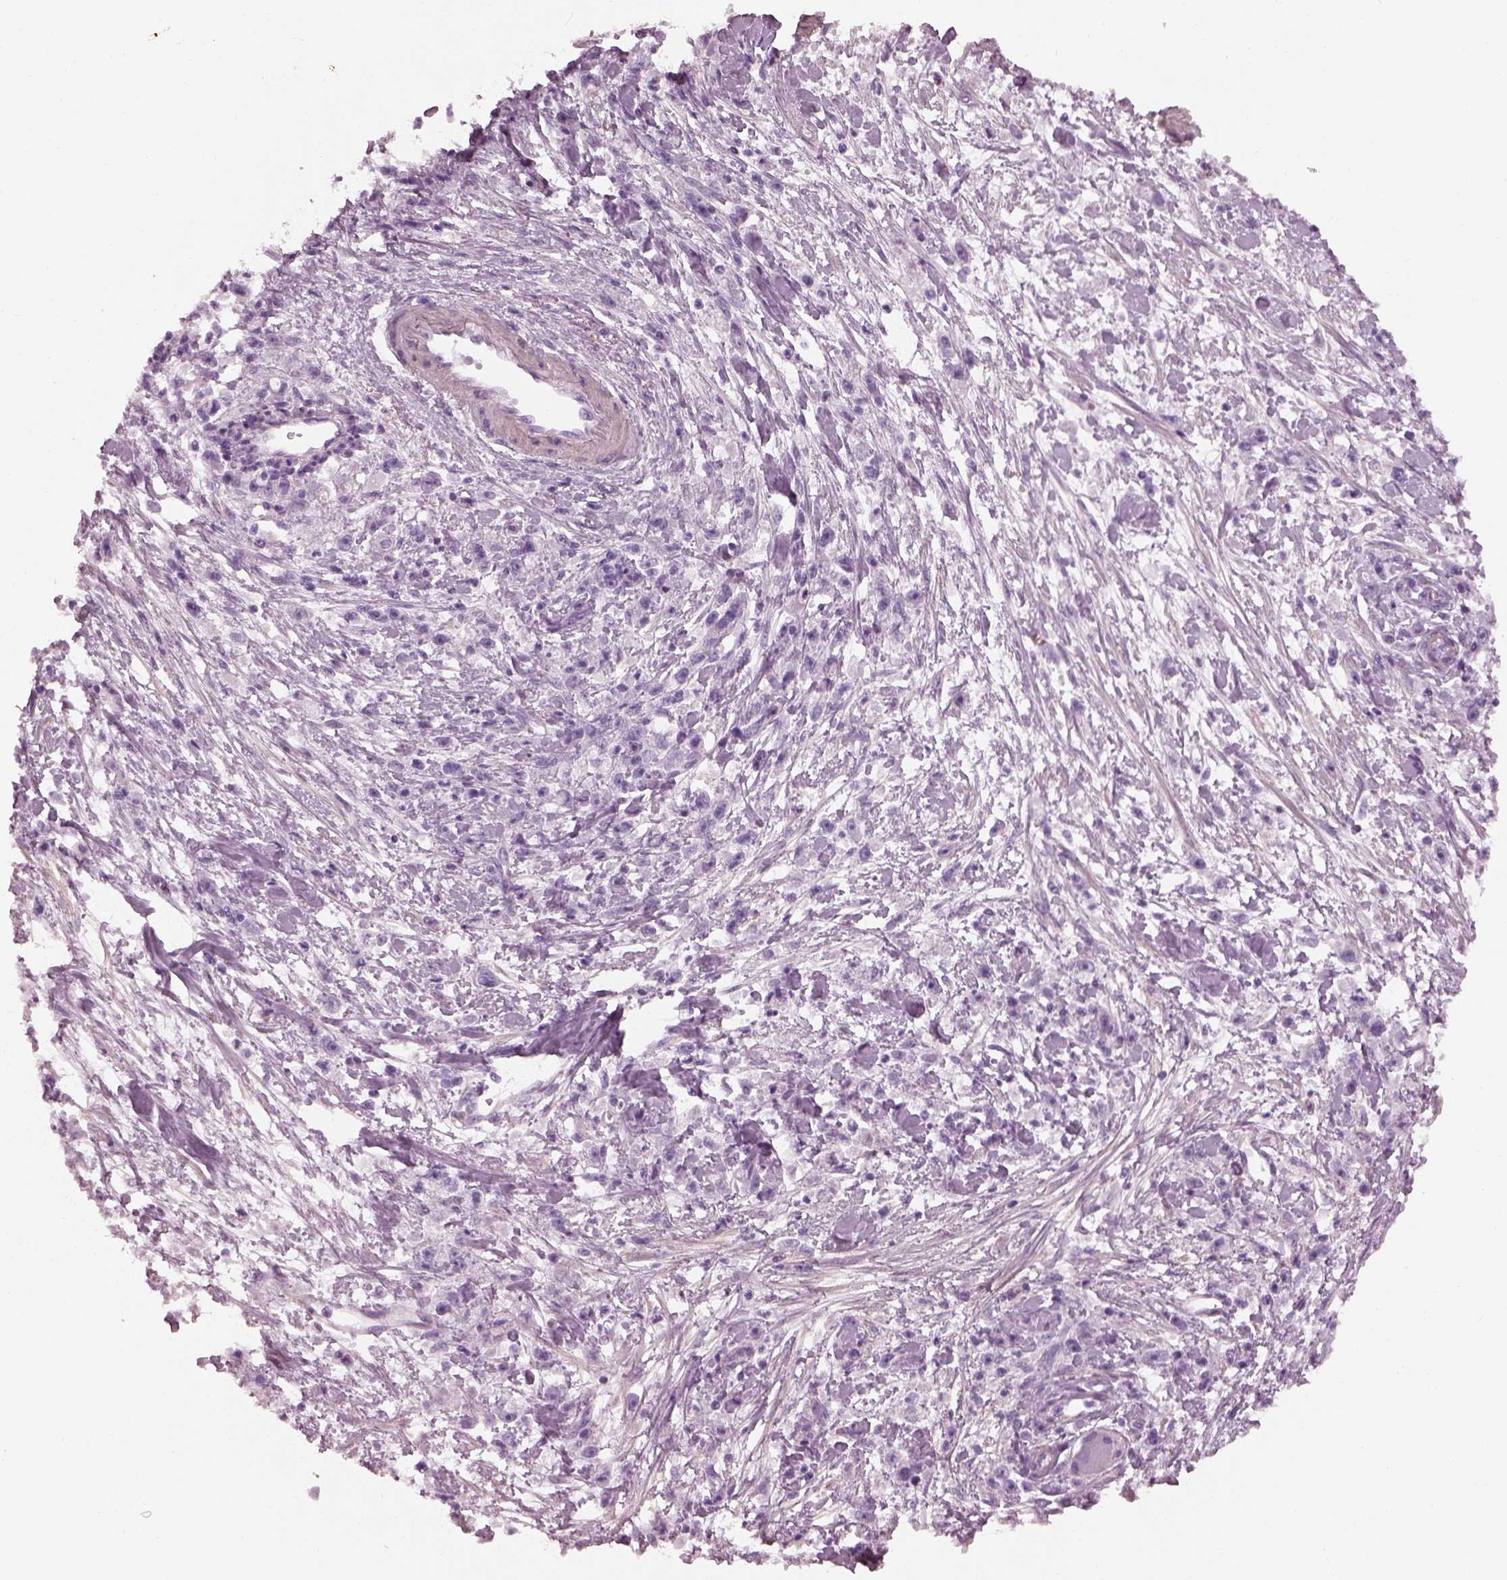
{"staining": {"intensity": "negative", "quantity": "none", "location": "none"}, "tissue": "stomach cancer", "cell_type": "Tumor cells", "image_type": "cancer", "snomed": [{"axis": "morphology", "description": "Adenocarcinoma, NOS"}, {"axis": "topography", "description": "Stomach"}], "caption": "Tumor cells show no significant protein positivity in stomach adenocarcinoma. (Brightfield microscopy of DAB (3,3'-diaminobenzidine) immunohistochemistry at high magnification).", "gene": "BFSP1", "patient": {"sex": "female", "age": 59}}